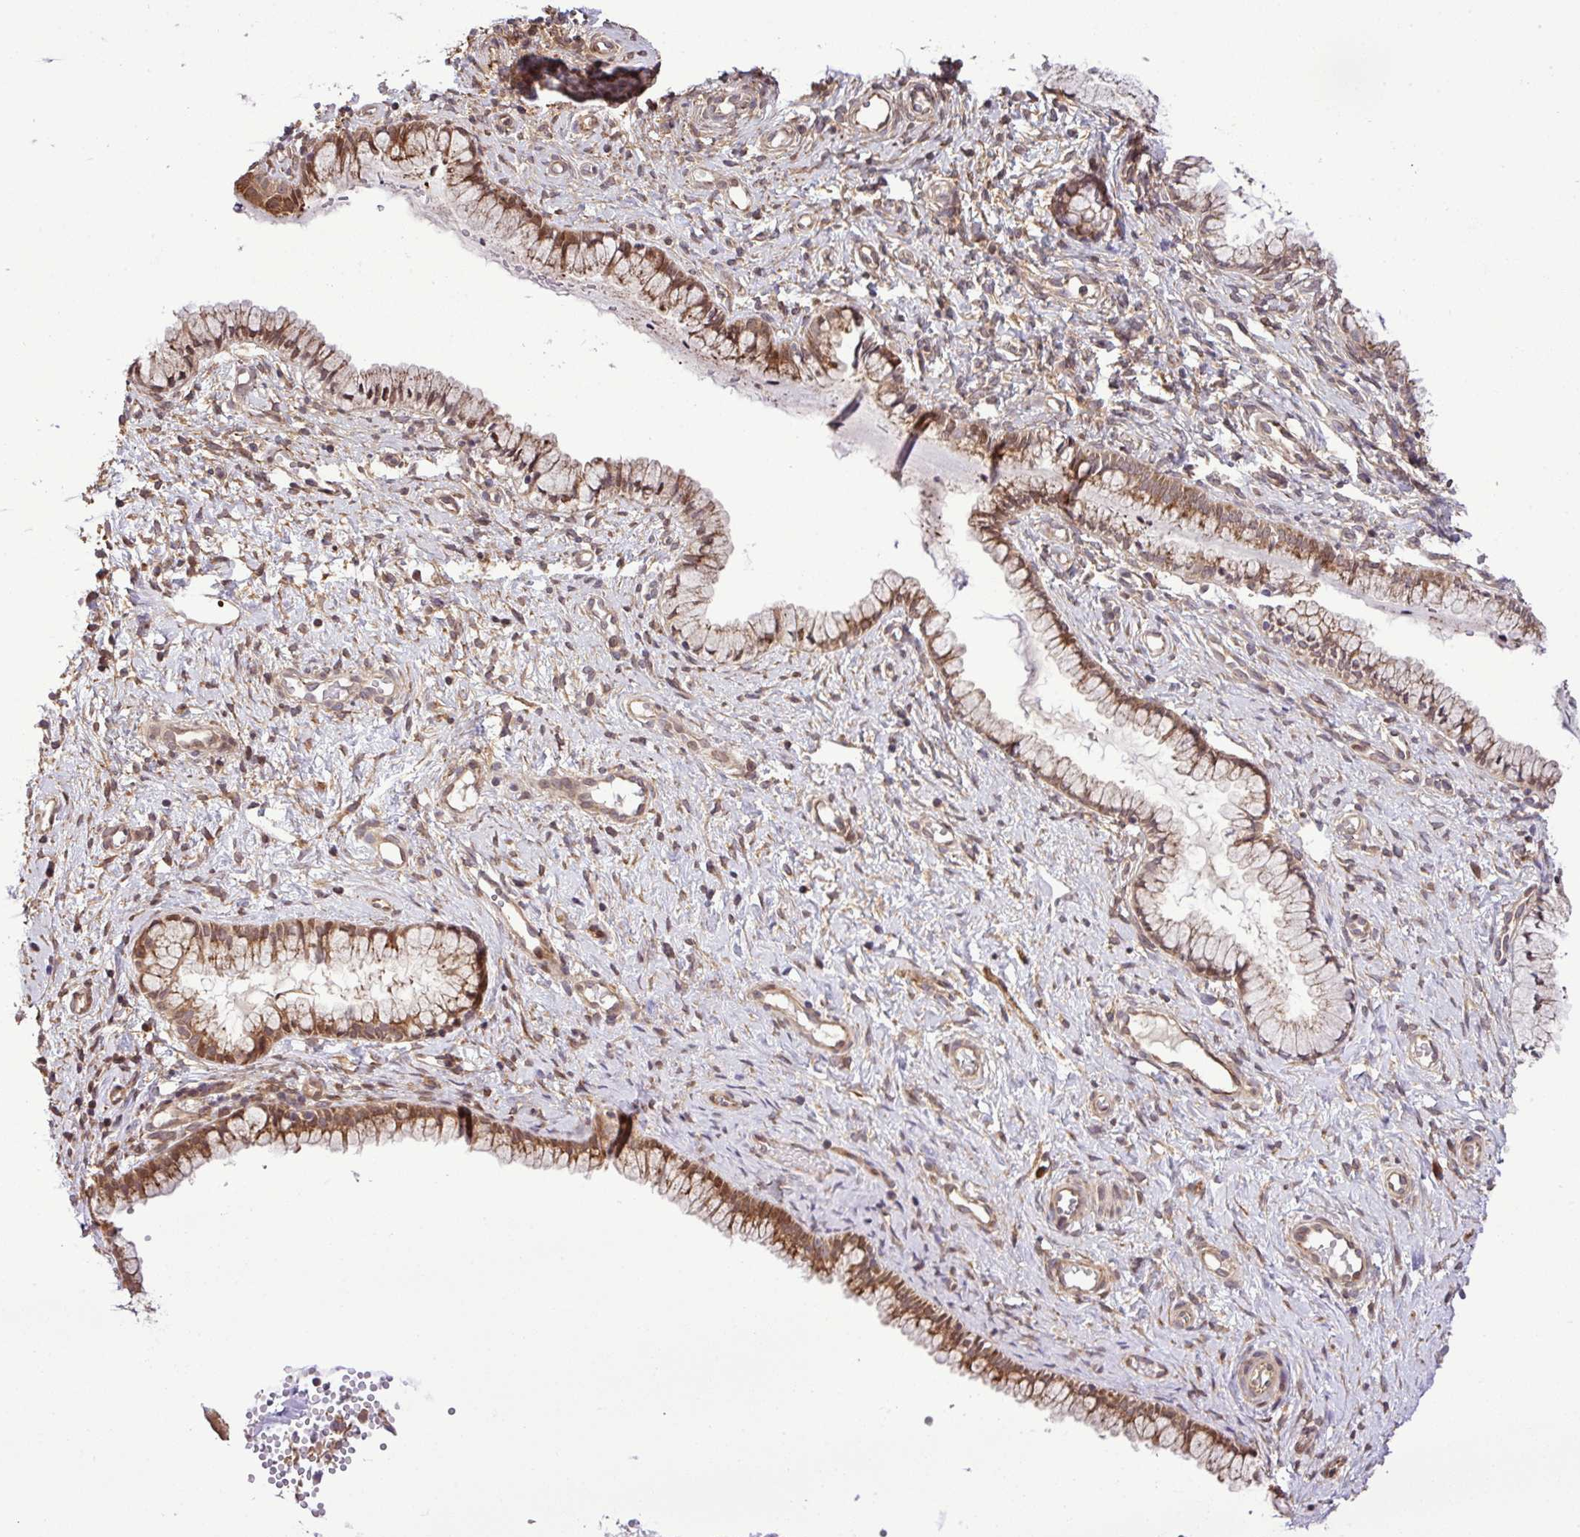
{"staining": {"intensity": "moderate", "quantity": ">75%", "location": "cytoplasmic/membranous"}, "tissue": "cervix", "cell_type": "Glandular cells", "image_type": "normal", "snomed": [{"axis": "morphology", "description": "Normal tissue, NOS"}, {"axis": "topography", "description": "Cervix"}], "caption": "Glandular cells demonstrate moderate cytoplasmic/membranous staining in approximately >75% of cells in normal cervix.", "gene": "DLGAP4", "patient": {"sex": "female", "age": 36}}